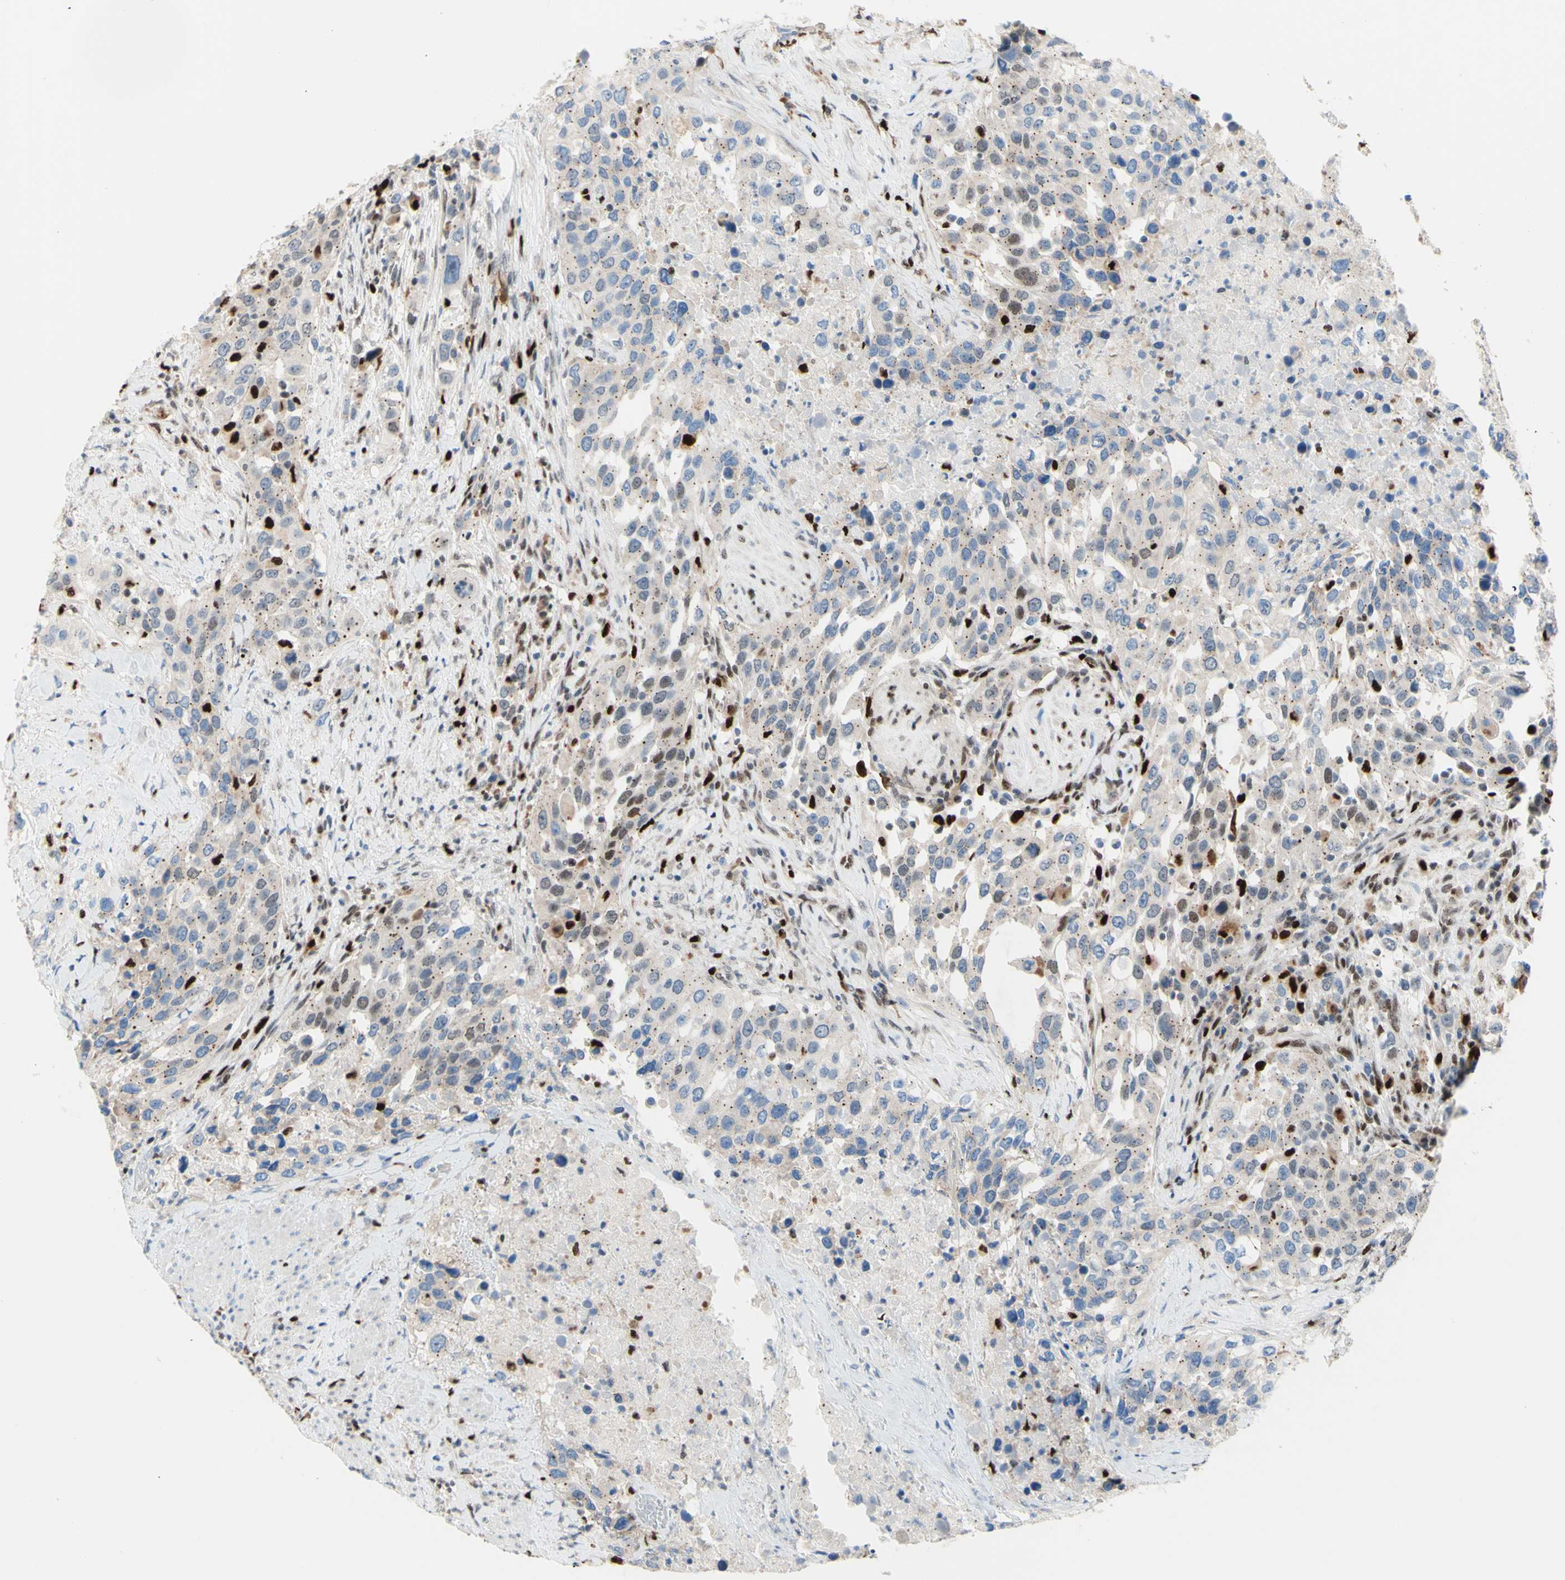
{"staining": {"intensity": "strong", "quantity": "<25%", "location": "cytoplasmic/membranous,nuclear"}, "tissue": "urothelial cancer", "cell_type": "Tumor cells", "image_type": "cancer", "snomed": [{"axis": "morphology", "description": "Urothelial carcinoma, High grade"}, {"axis": "topography", "description": "Urinary bladder"}], "caption": "The micrograph shows a brown stain indicating the presence of a protein in the cytoplasmic/membranous and nuclear of tumor cells in urothelial cancer.", "gene": "EED", "patient": {"sex": "female", "age": 80}}